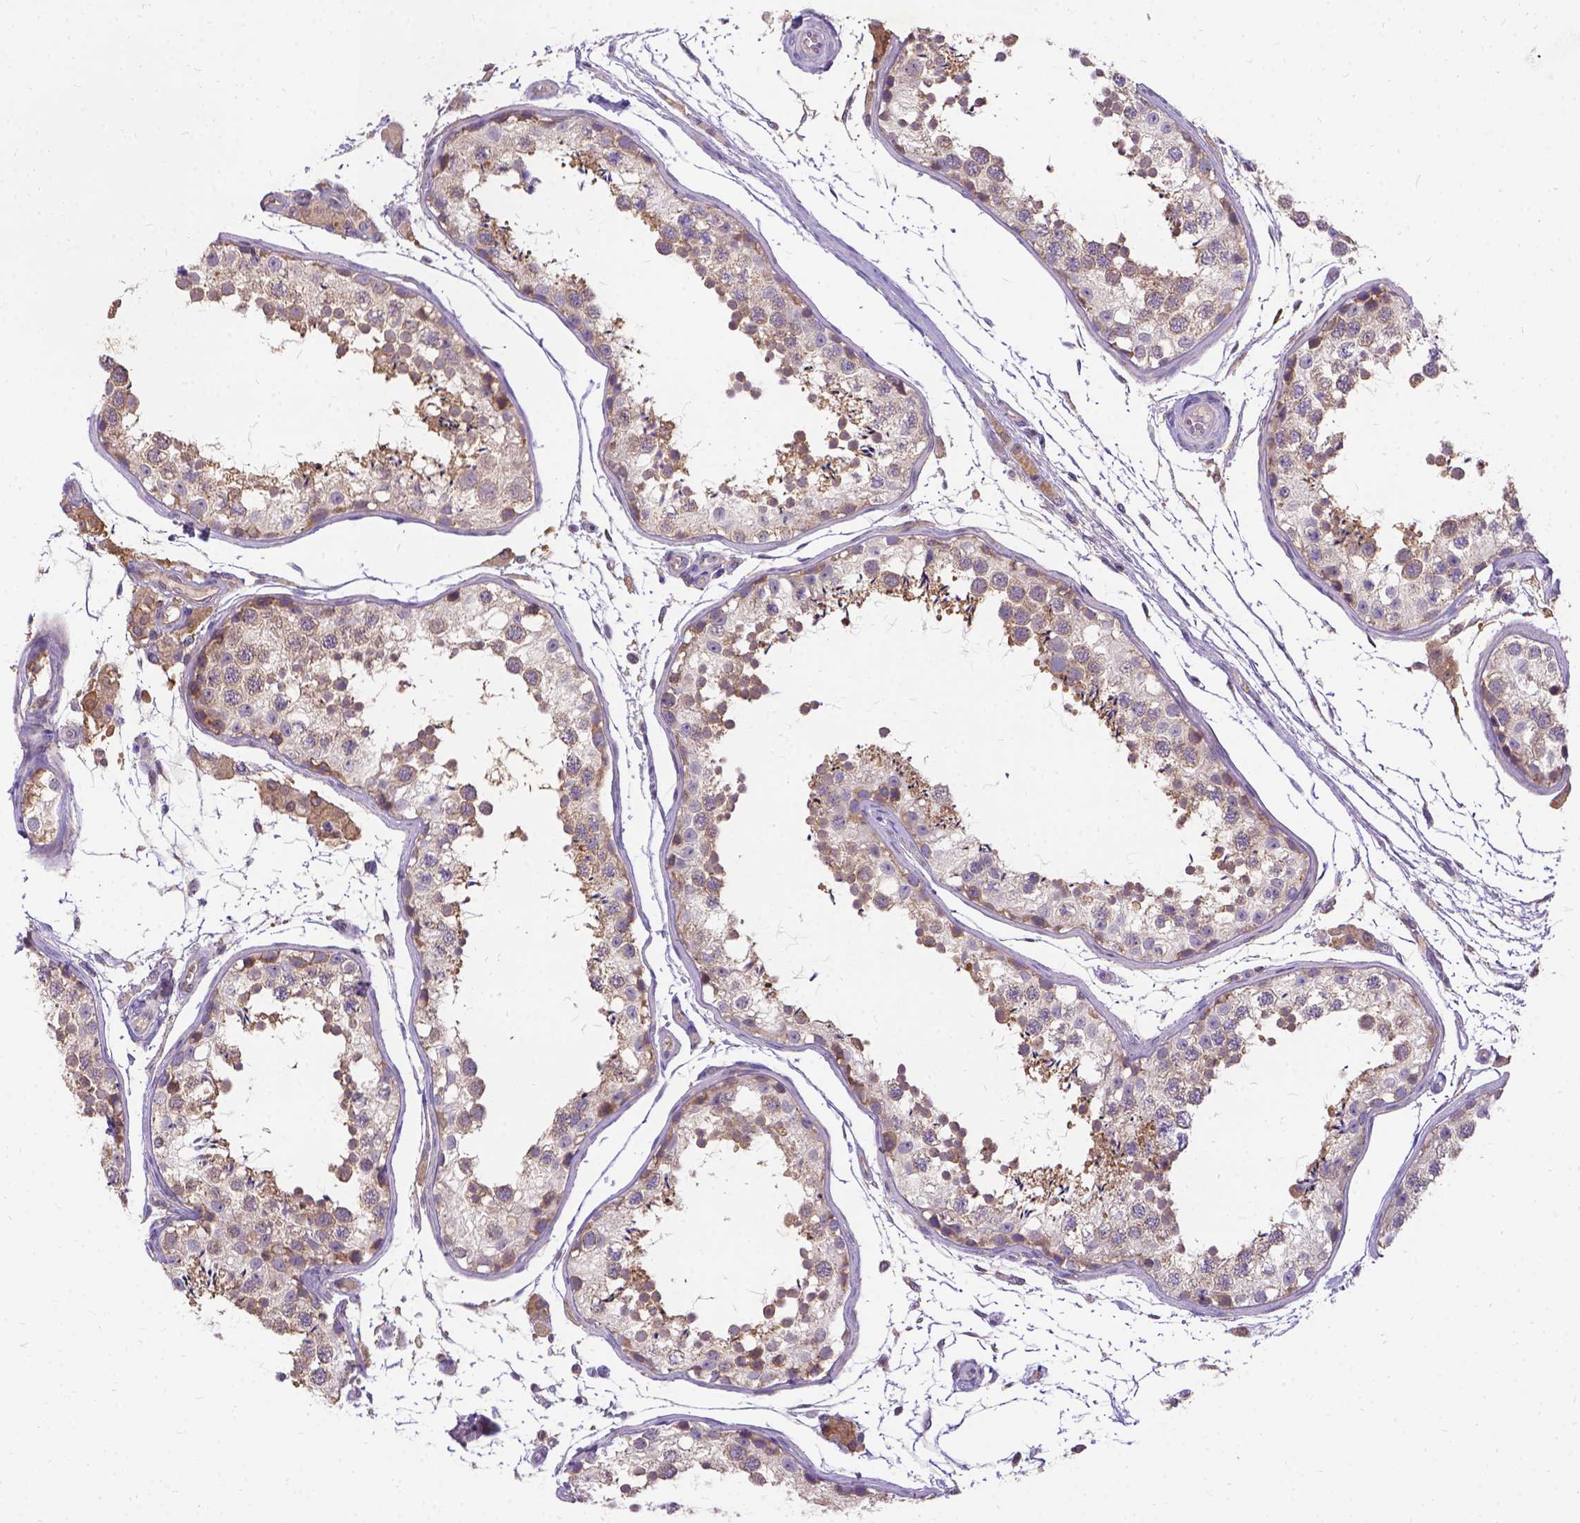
{"staining": {"intensity": "moderate", "quantity": "25%-75%", "location": "cytoplasmic/membranous"}, "tissue": "testis", "cell_type": "Cells in seminiferous ducts", "image_type": "normal", "snomed": [{"axis": "morphology", "description": "Normal tissue, NOS"}, {"axis": "topography", "description": "Testis"}], "caption": "DAB (3,3'-diaminobenzidine) immunohistochemical staining of normal human testis displays moderate cytoplasmic/membranous protein positivity in about 25%-75% of cells in seminiferous ducts. (Stains: DAB in brown, nuclei in blue, Microscopy: brightfield microscopy at high magnification).", "gene": "DENND6A", "patient": {"sex": "male", "age": 29}}